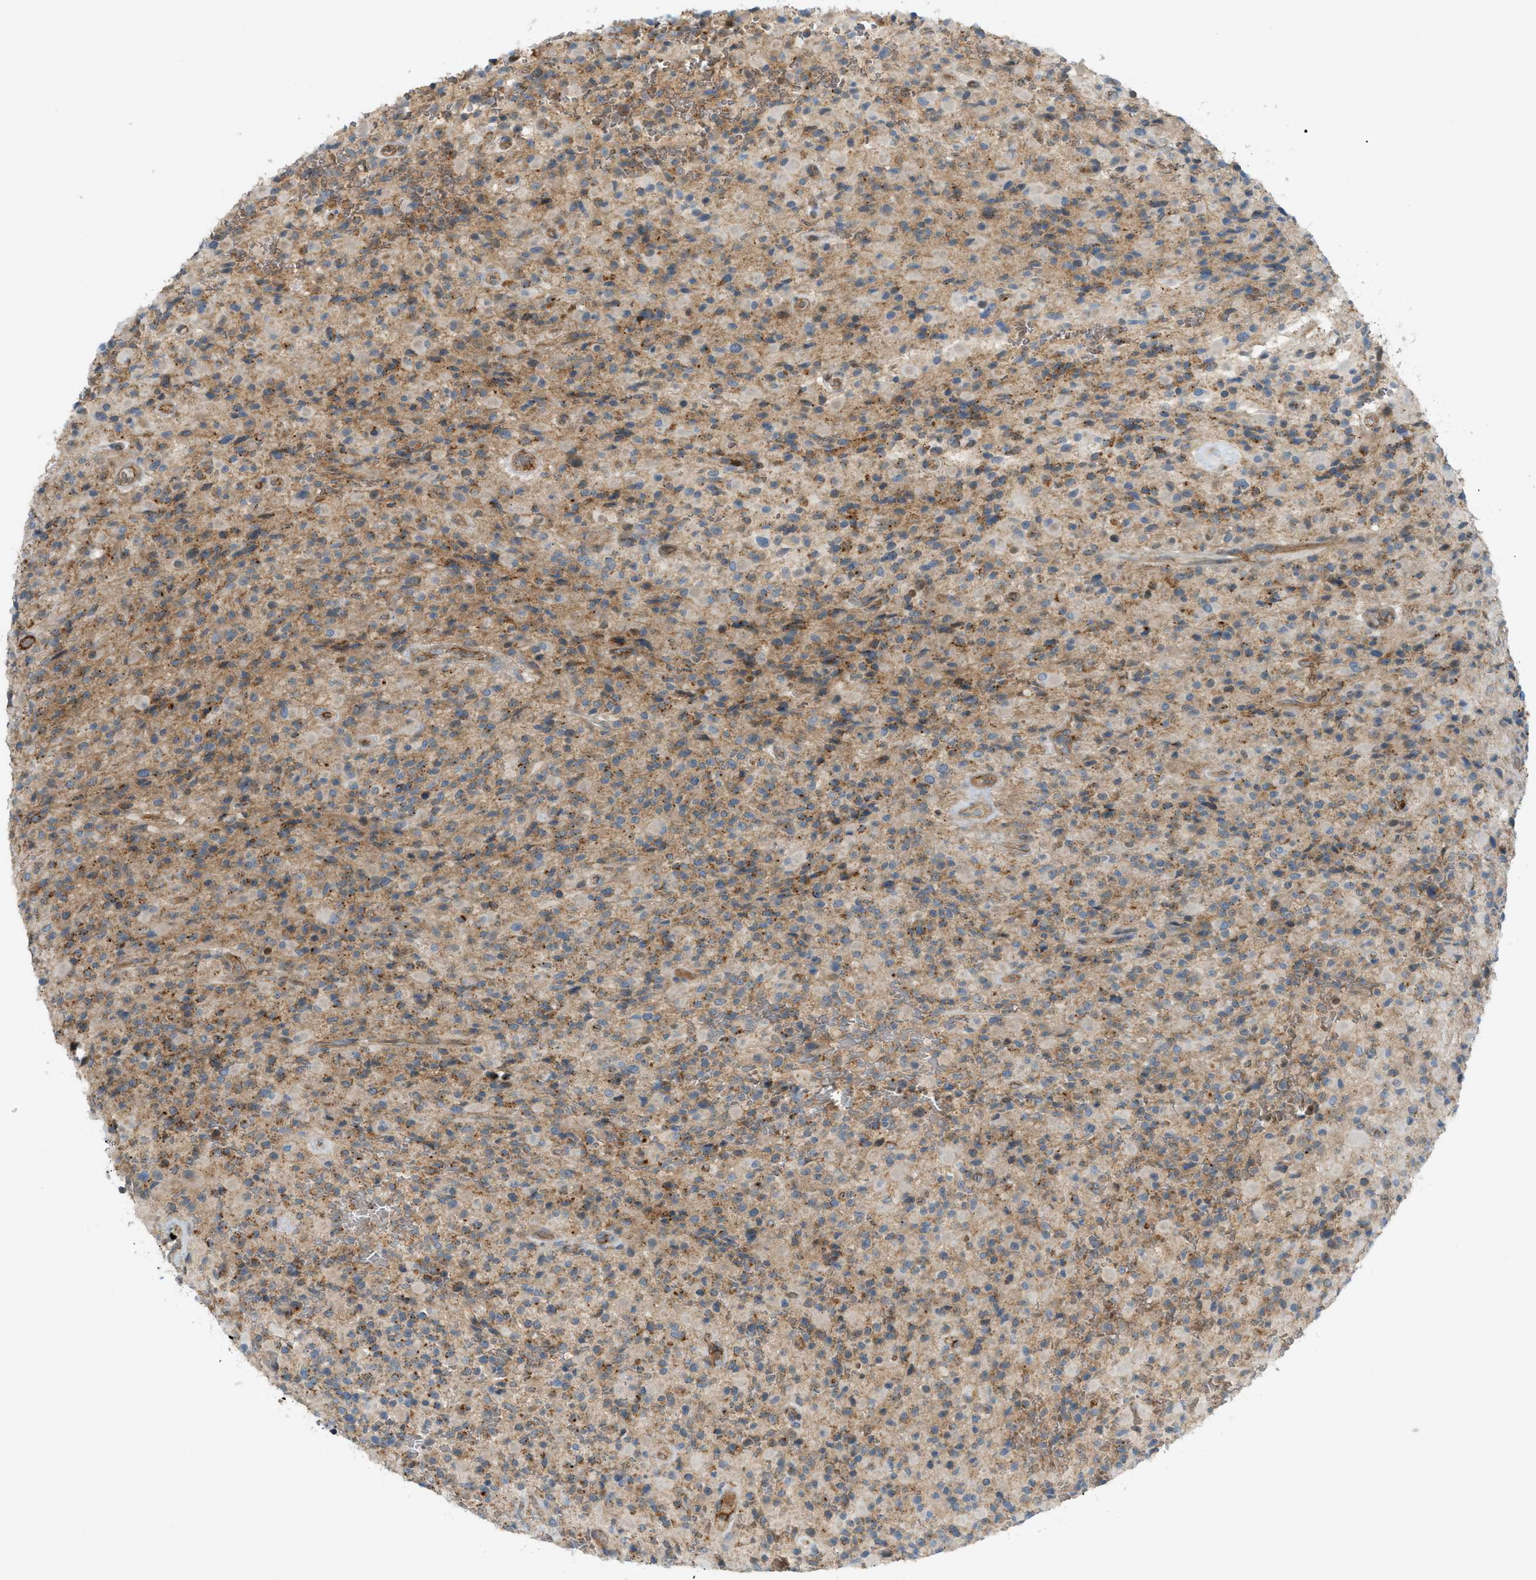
{"staining": {"intensity": "moderate", "quantity": "25%-75%", "location": "cytoplasmic/membranous"}, "tissue": "glioma", "cell_type": "Tumor cells", "image_type": "cancer", "snomed": [{"axis": "morphology", "description": "Glioma, malignant, High grade"}, {"axis": "topography", "description": "Brain"}], "caption": "There is medium levels of moderate cytoplasmic/membranous positivity in tumor cells of high-grade glioma (malignant), as demonstrated by immunohistochemical staining (brown color).", "gene": "GRK6", "patient": {"sex": "male", "age": 71}}